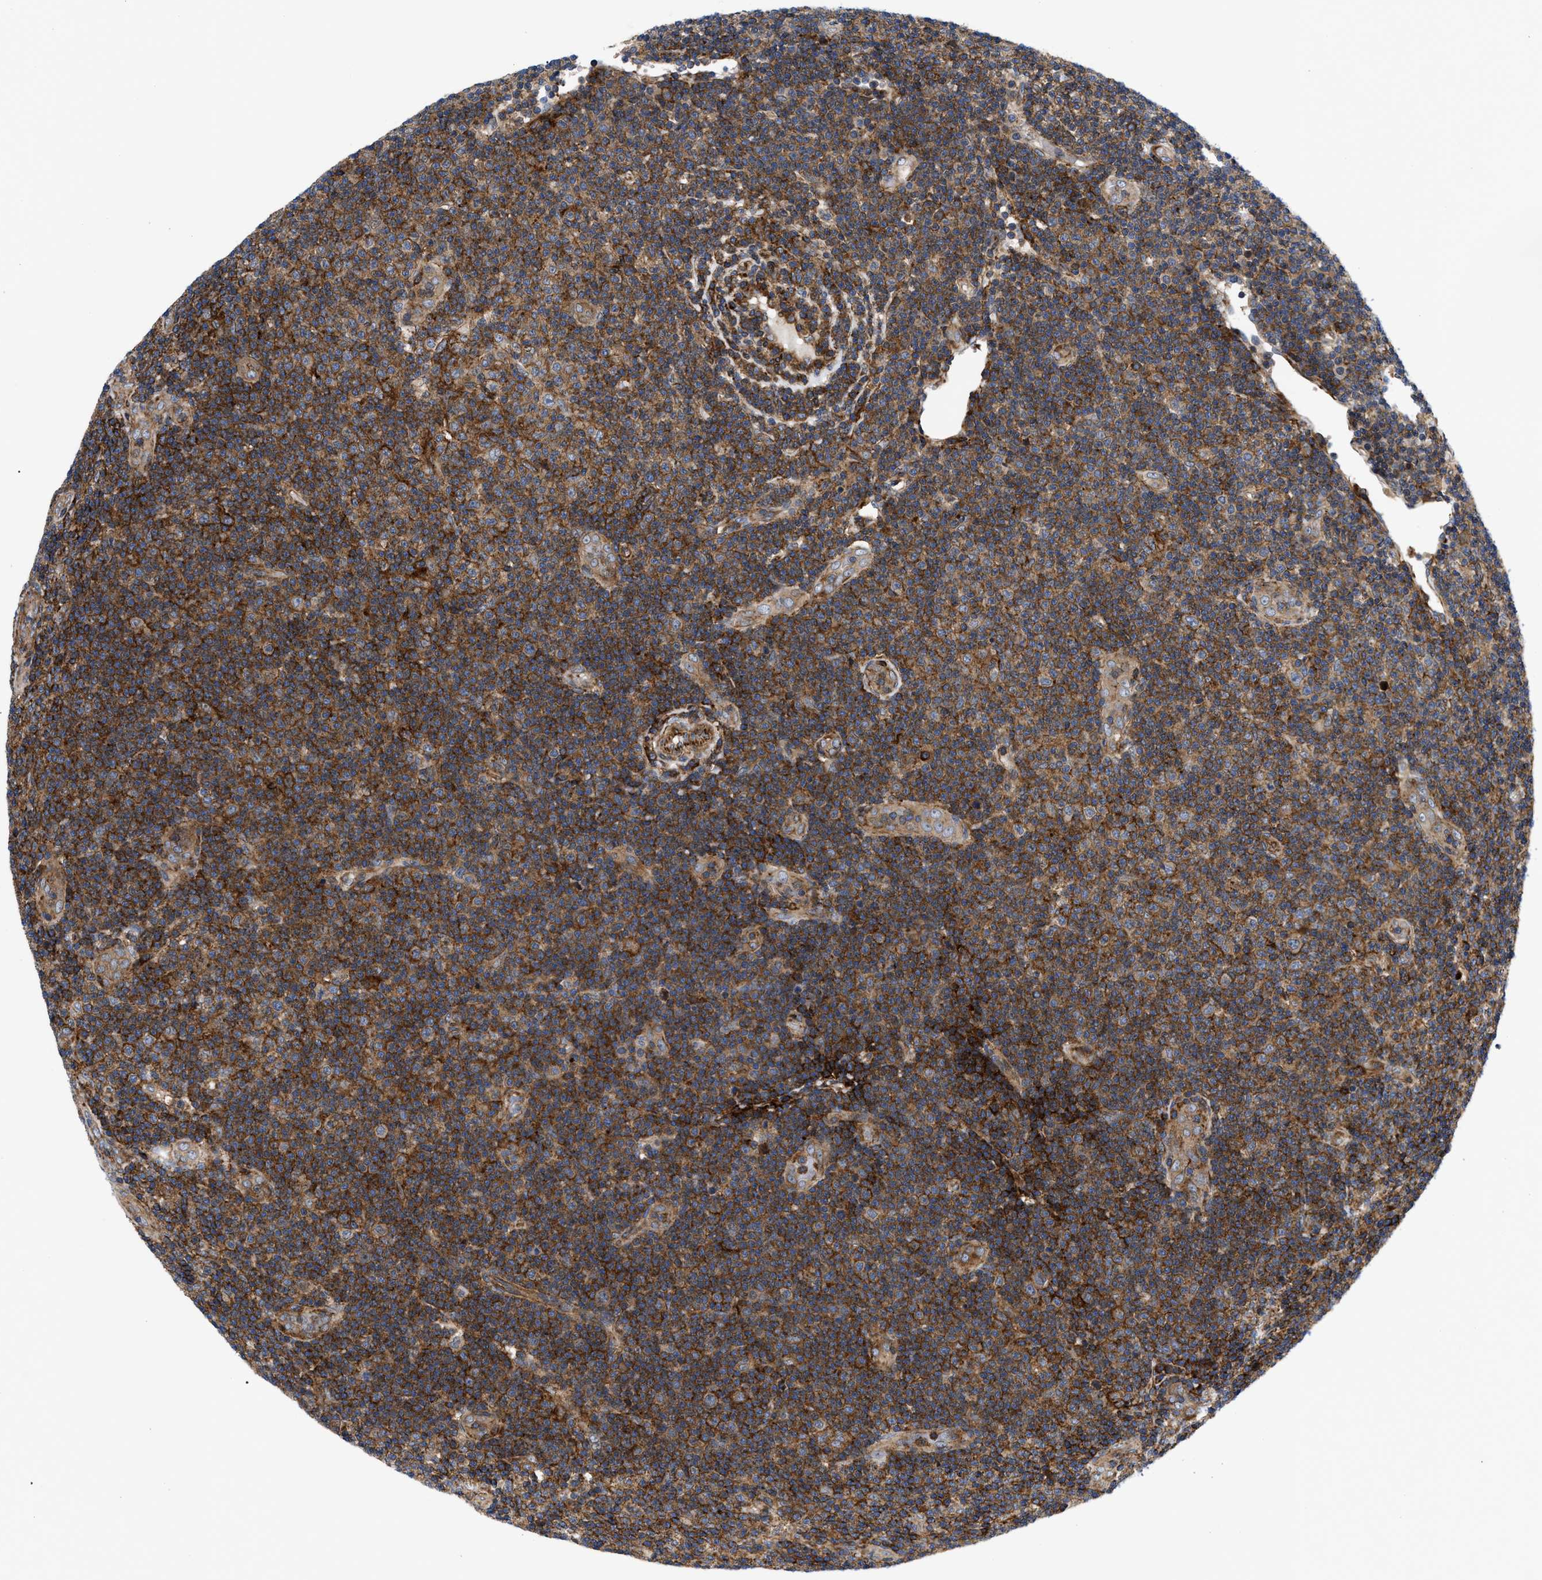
{"staining": {"intensity": "strong", "quantity": ">75%", "location": "cytoplasmic/membranous"}, "tissue": "lymphoma", "cell_type": "Tumor cells", "image_type": "cancer", "snomed": [{"axis": "morphology", "description": "Malignant lymphoma, non-Hodgkin's type, Low grade"}, {"axis": "topography", "description": "Lymph node"}], "caption": "A photomicrograph showing strong cytoplasmic/membranous expression in about >75% of tumor cells in low-grade malignant lymphoma, non-Hodgkin's type, as visualized by brown immunohistochemical staining.", "gene": "SPAST", "patient": {"sex": "male", "age": 83}}